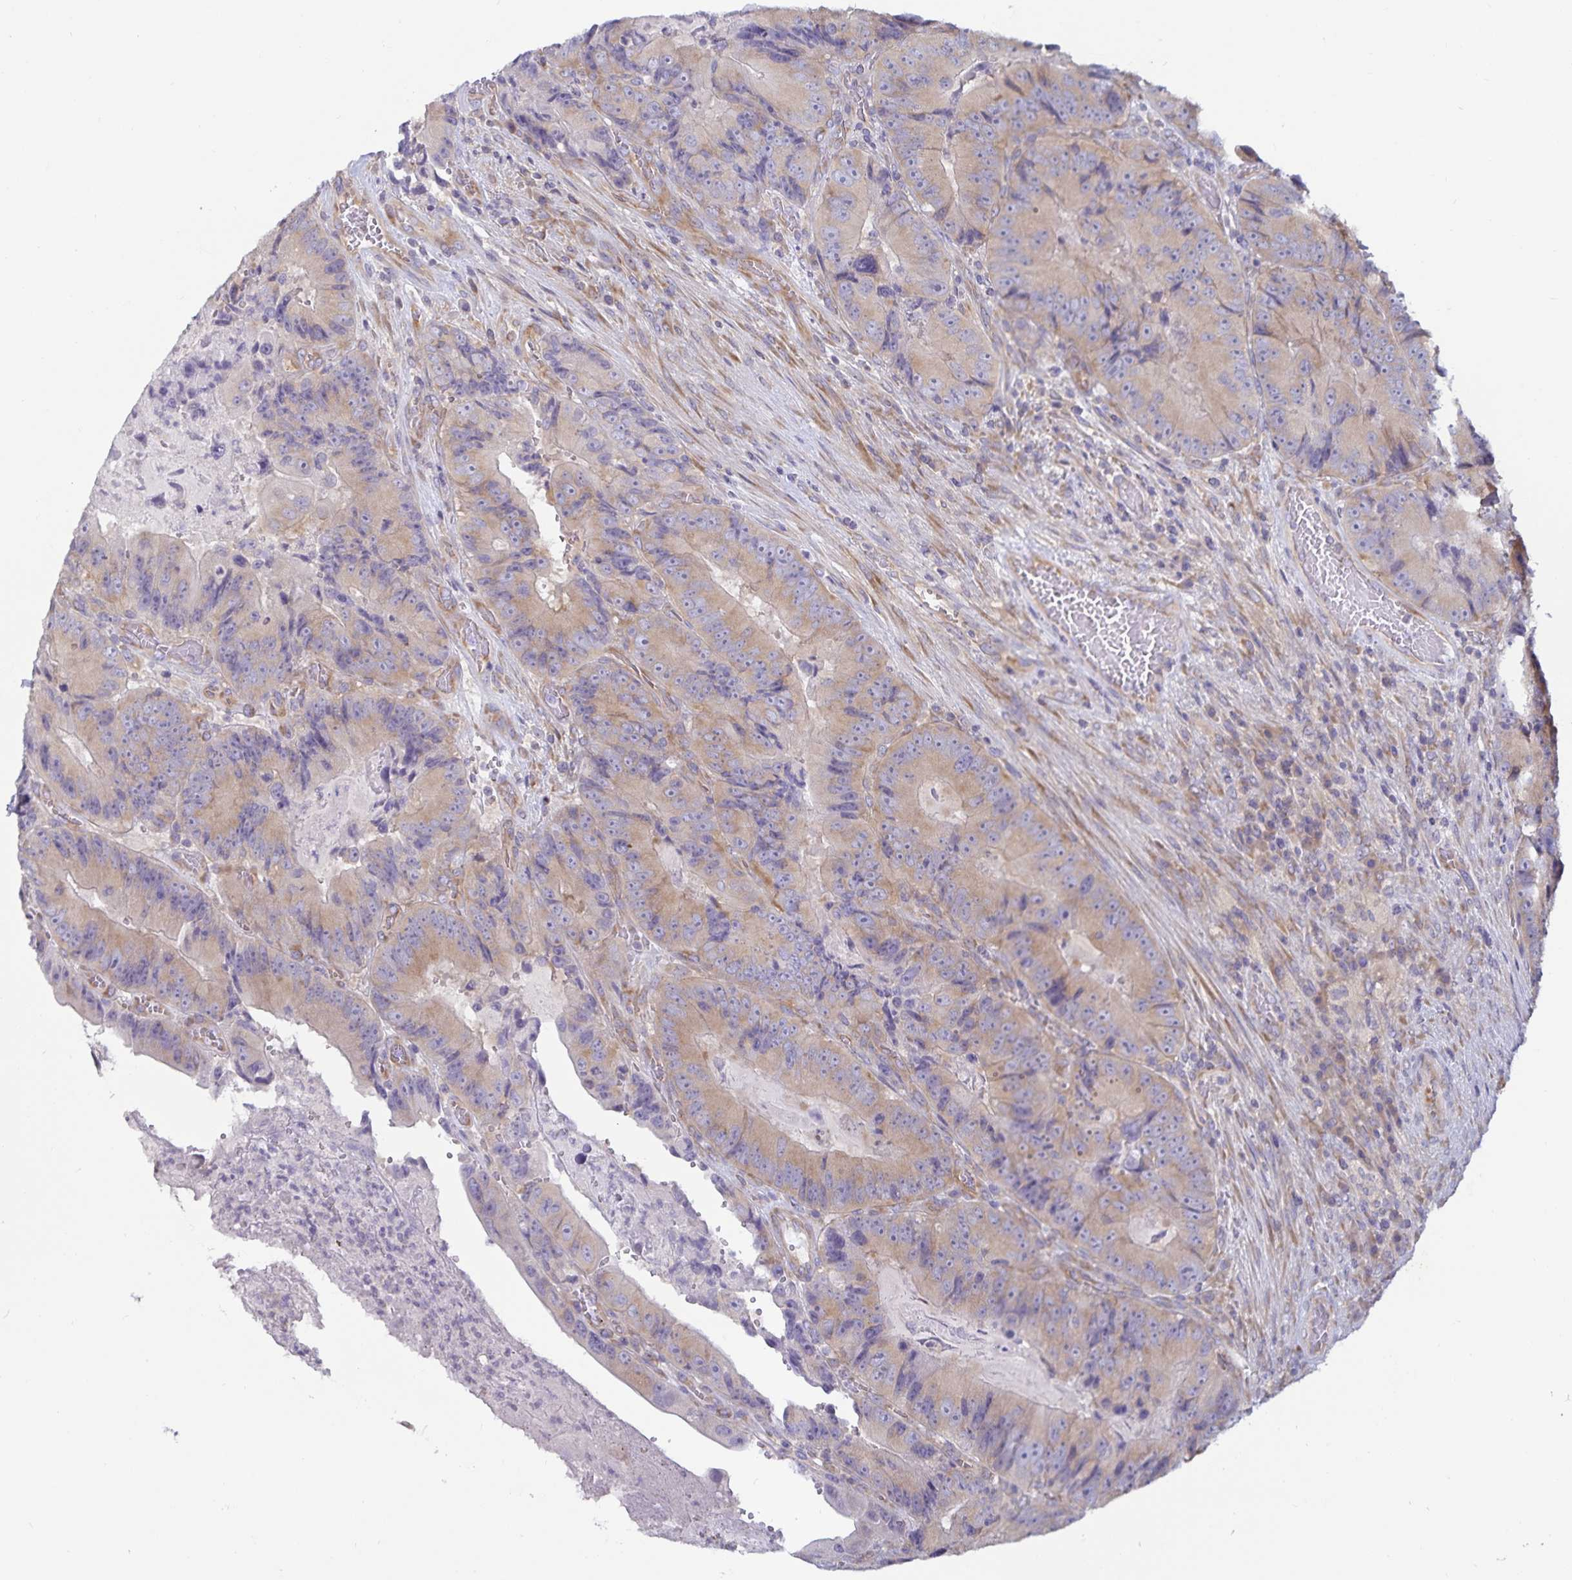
{"staining": {"intensity": "moderate", "quantity": ">75%", "location": "cytoplasmic/membranous"}, "tissue": "colorectal cancer", "cell_type": "Tumor cells", "image_type": "cancer", "snomed": [{"axis": "morphology", "description": "Adenocarcinoma, NOS"}, {"axis": "topography", "description": "Colon"}], "caption": "Moderate cytoplasmic/membranous expression is identified in about >75% of tumor cells in colorectal adenocarcinoma.", "gene": "FAM120A", "patient": {"sex": "female", "age": 86}}